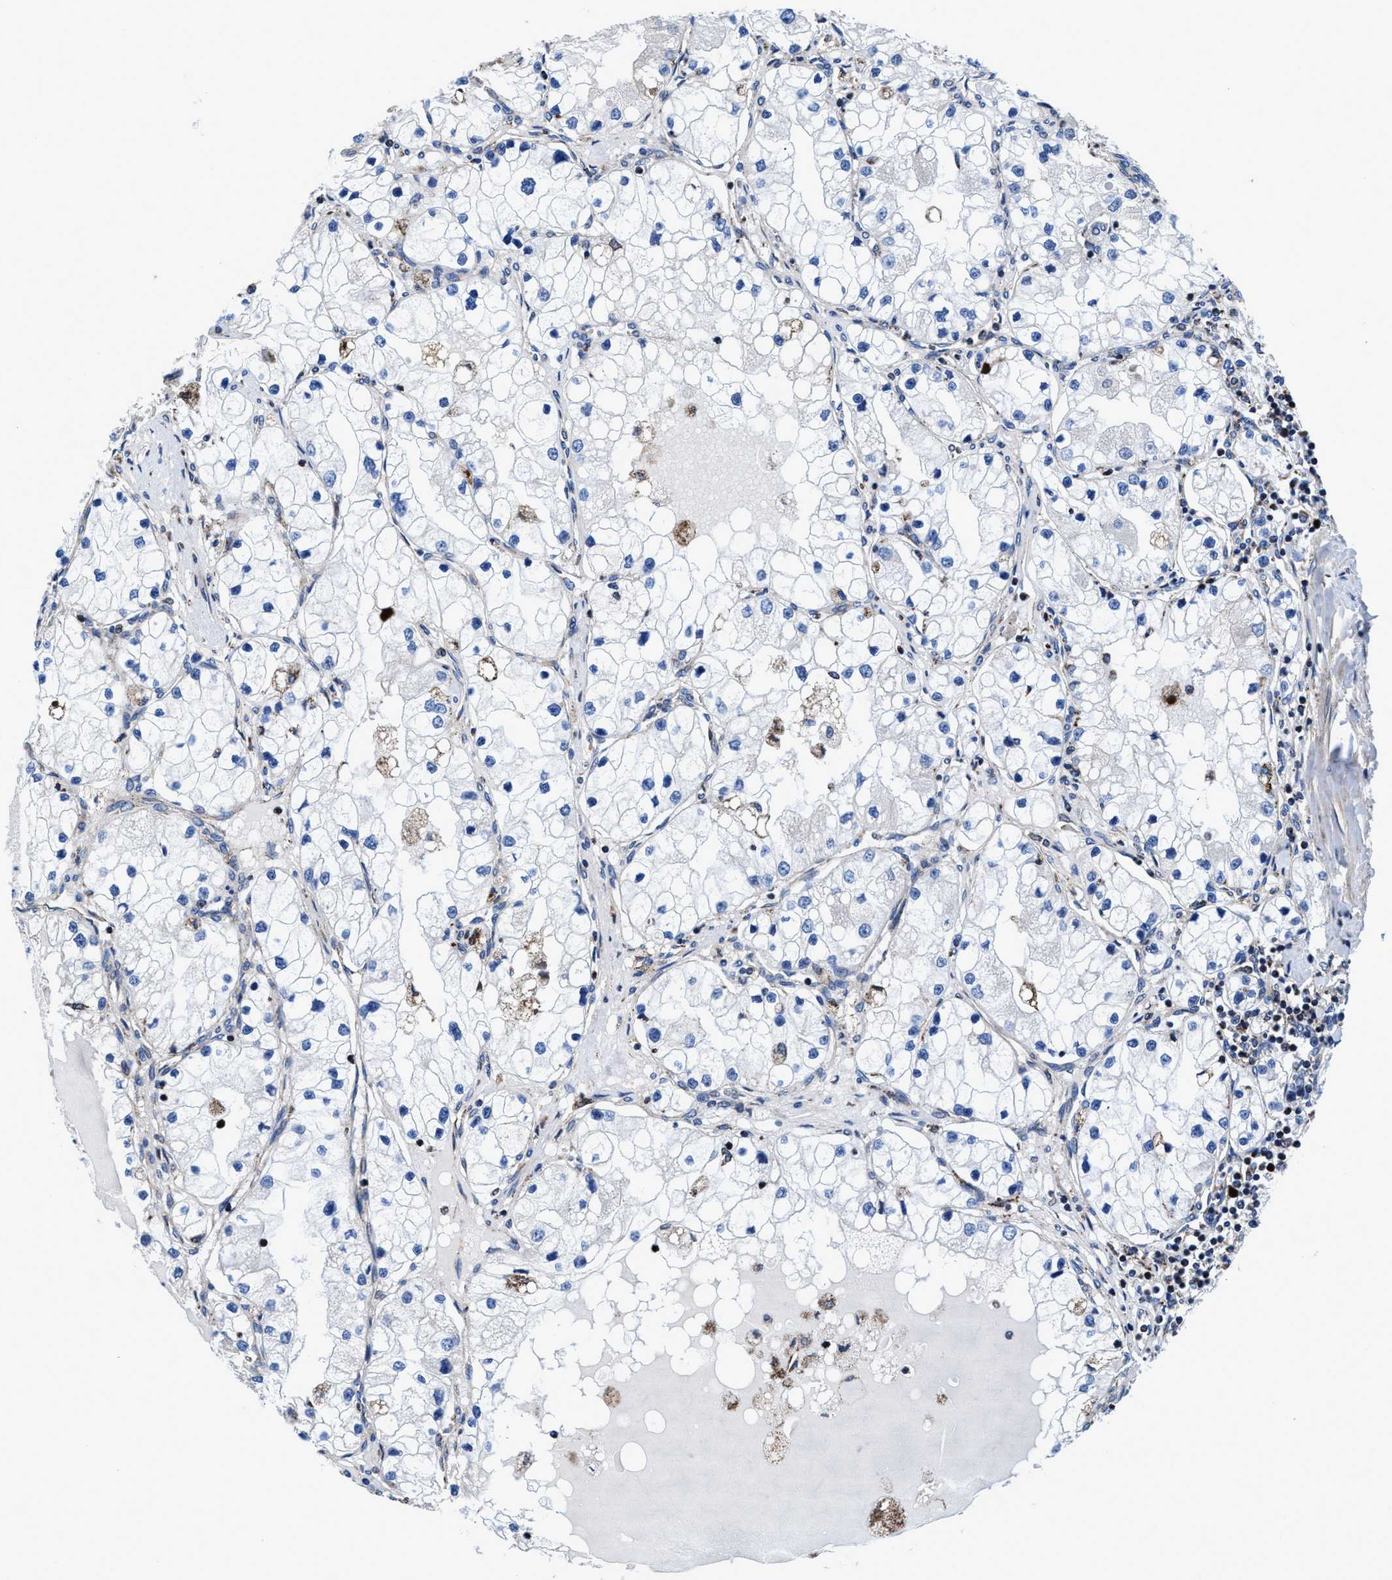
{"staining": {"intensity": "negative", "quantity": "none", "location": "none"}, "tissue": "renal cancer", "cell_type": "Tumor cells", "image_type": "cancer", "snomed": [{"axis": "morphology", "description": "Adenocarcinoma, NOS"}, {"axis": "topography", "description": "Kidney"}], "caption": "Tumor cells are negative for brown protein staining in adenocarcinoma (renal).", "gene": "PRR15L", "patient": {"sex": "male", "age": 68}}